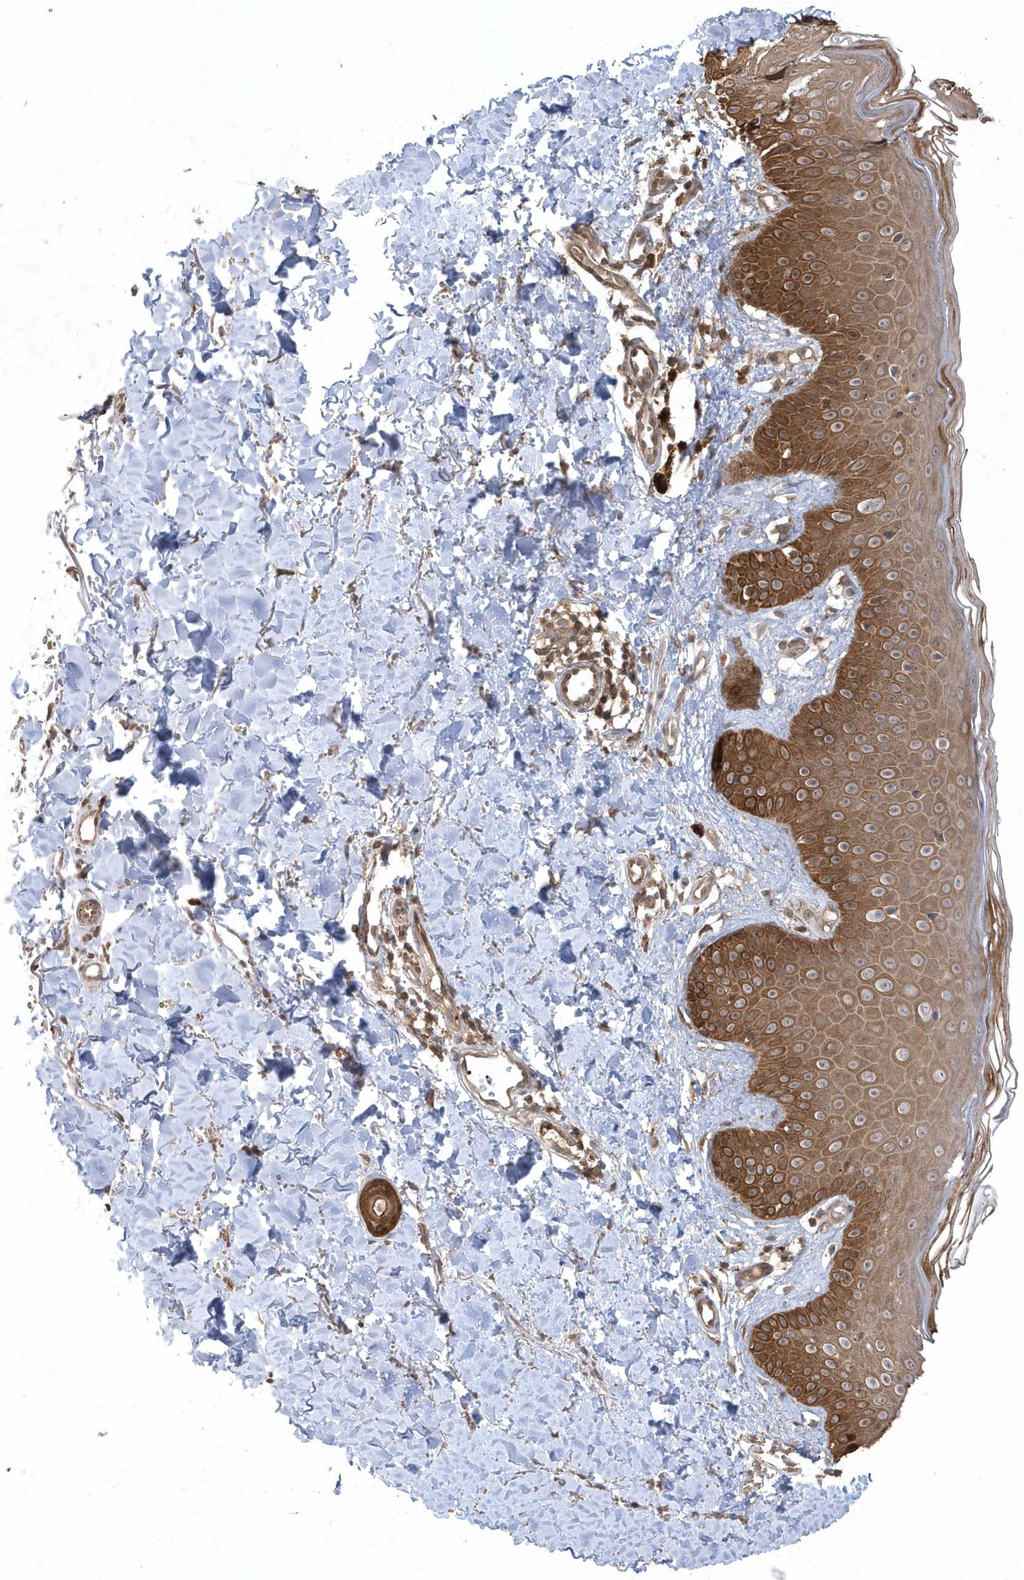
{"staining": {"intensity": "moderate", "quantity": ">75%", "location": "cytoplasmic/membranous"}, "tissue": "skin", "cell_type": "Fibroblasts", "image_type": "normal", "snomed": [{"axis": "morphology", "description": "Normal tissue, NOS"}, {"axis": "topography", "description": "Skin"}], "caption": "This photomicrograph displays immunohistochemistry (IHC) staining of benign human skin, with medium moderate cytoplasmic/membranous positivity in approximately >75% of fibroblasts.", "gene": "ACYP1", "patient": {"sex": "male", "age": 52}}